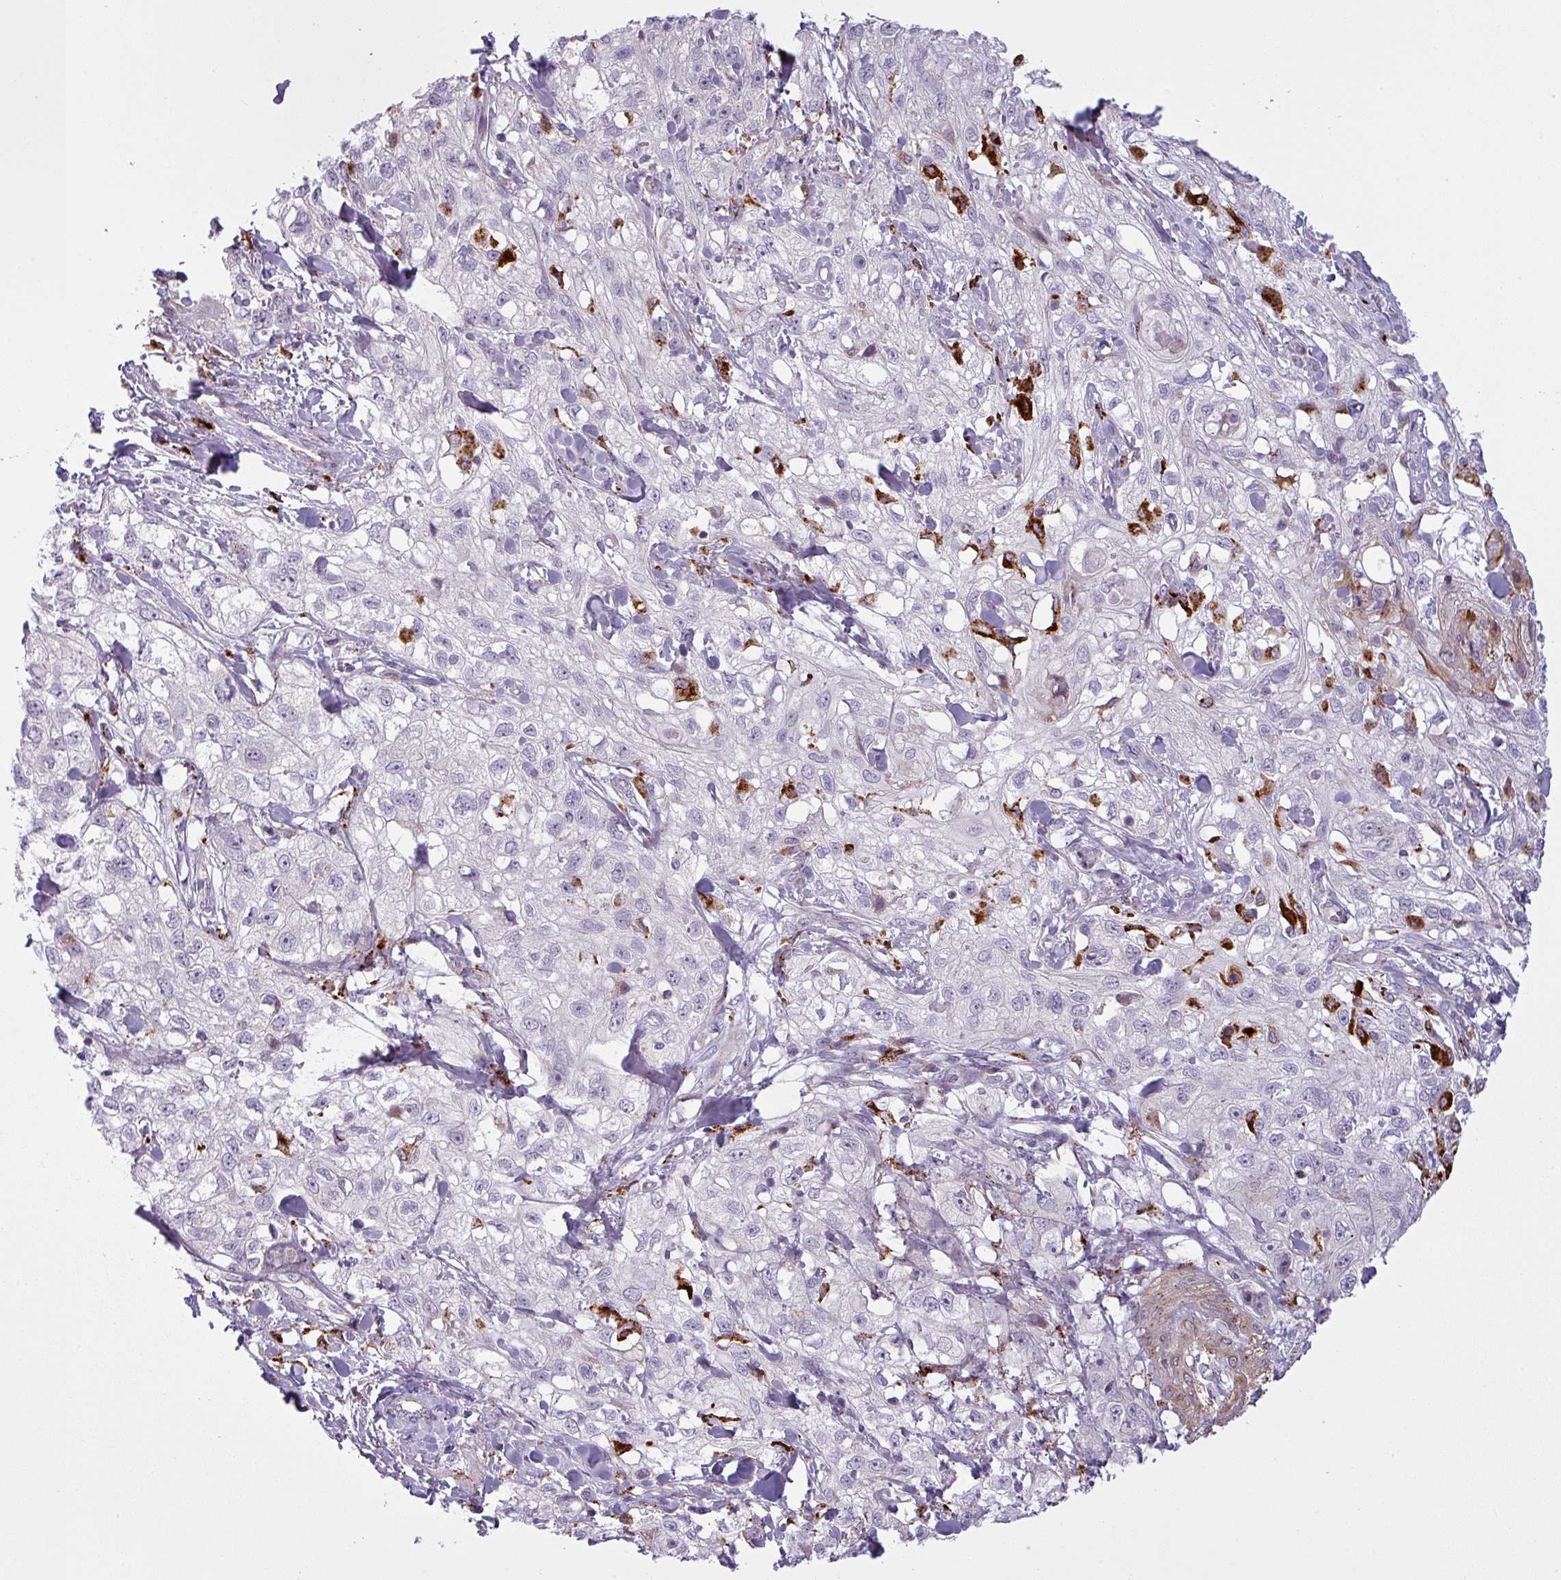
{"staining": {"intensity": "negative", "quantity": "none", "location": "none"}, "tissue": "skin cancer", "cell_type": "Tumor cells", "image_type": "cancer", "snomed": [{"axis": "morphology", "description": "Squamous cell carcinoma, NOS"}, {"axis": "topography", "description": "Skin"}, {"axis": "topography", "description": "Vulva"}], "caption": "DAB (3,3'-diaminobenzidine) immunohistochemical staining of skin cancer shows no significant staining in tumor cells.", "gene": "MAP7D2", "patient": {"sex": "female", "age": 86}}